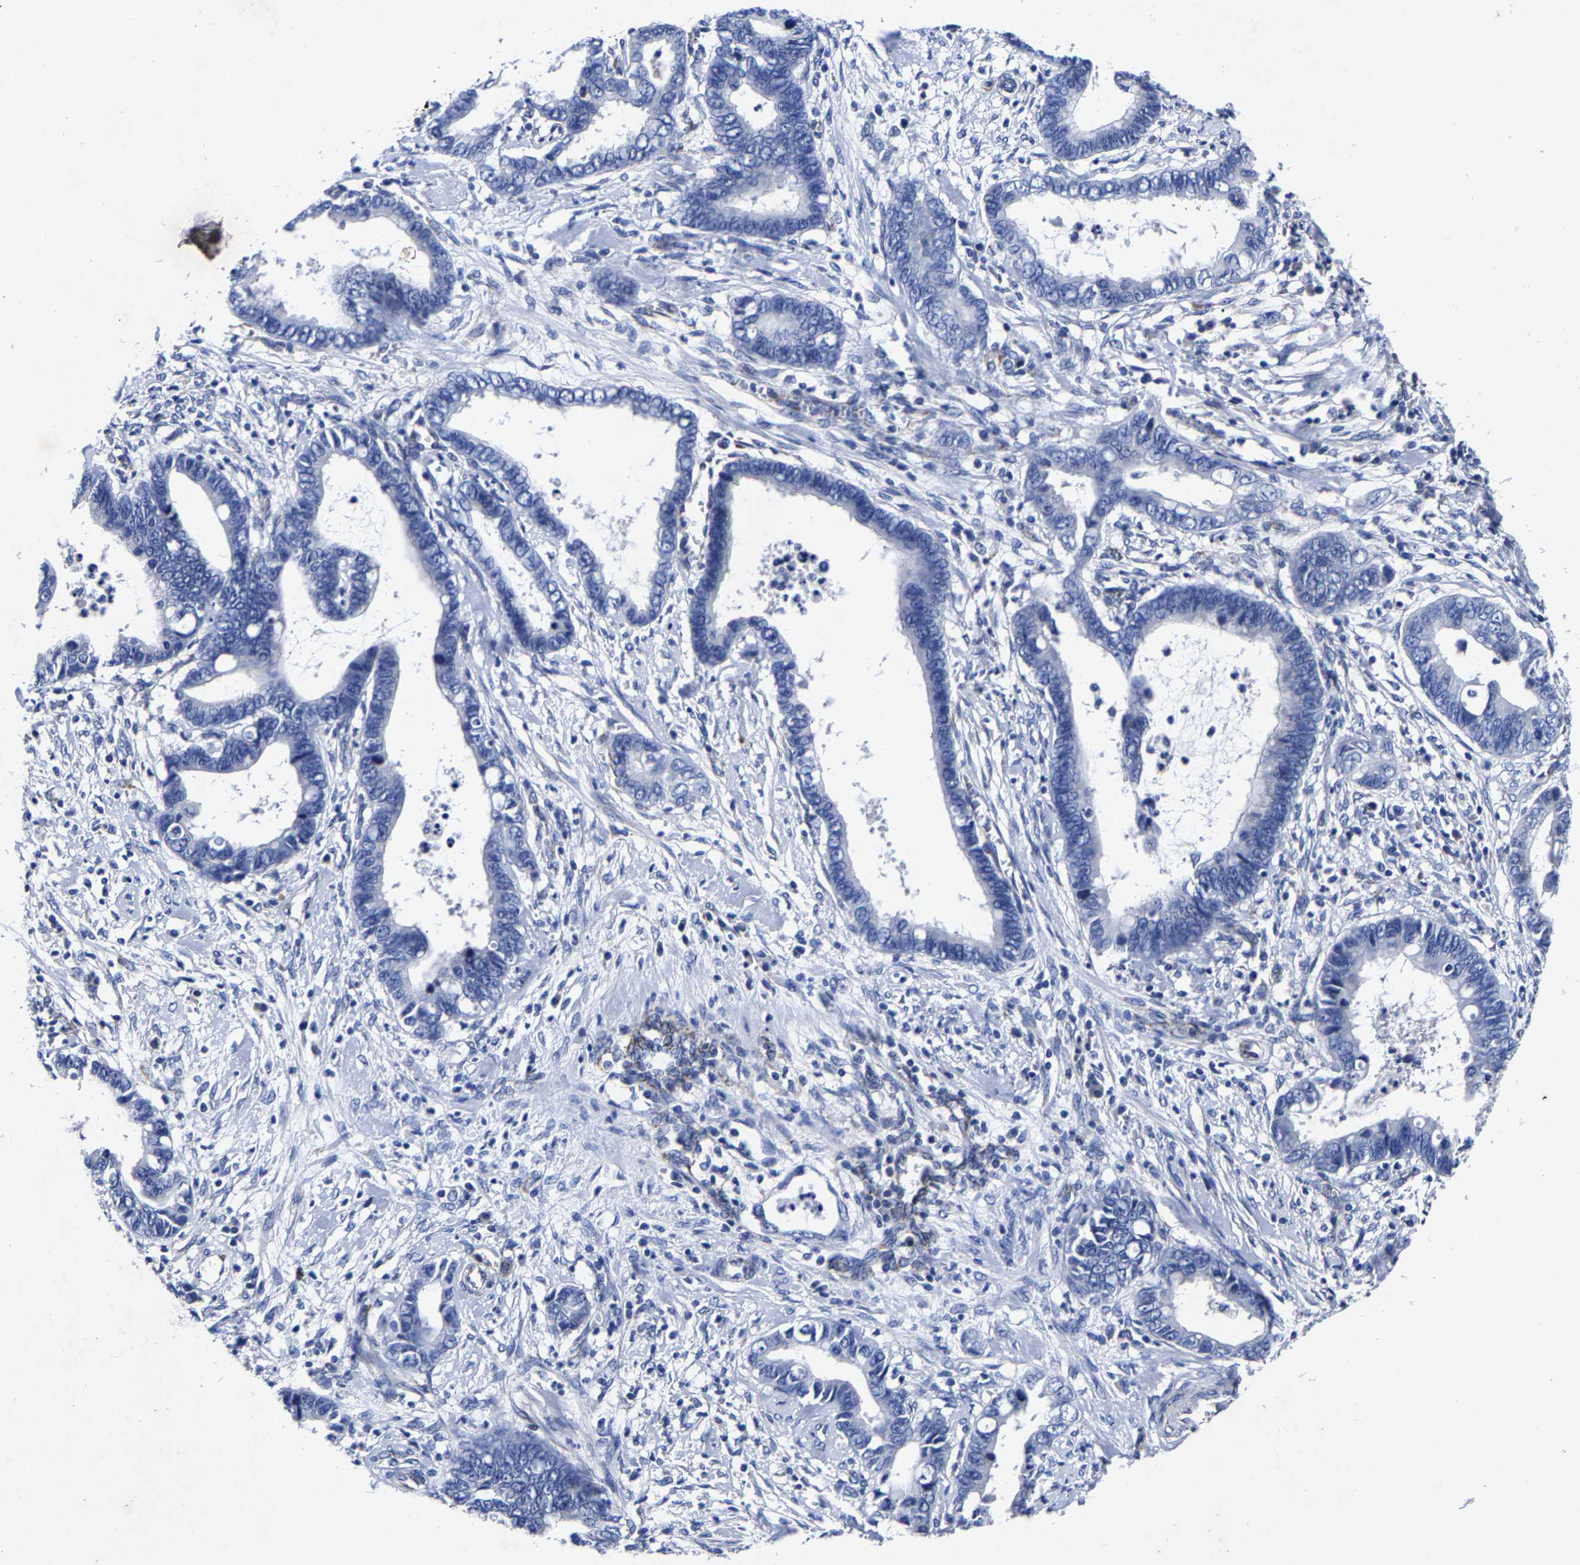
{"staining": {"intensity": "negative", "quantity": "none", "location": "none"}, "tissue": "cervical cancer", "cell_type": "Tumor cells", "image_type": "cancer", "snomed": [{"axis": "morphology", "description": "Adenocarcinoma, NOS"}, {"axis": "topography", "description": "Cervix"}], "caption": "DAB immunohistochemical staining of human cervical cancer demonstrates no significant positivity in tumor cells. (Stains: DAB (3,3'-diaminobenzidine) immunohistochemistry with hematoxylin counter stain, Microscopy: brightfield microscopy at high magnification).", "gene": "AASS", "patient": {"sex": "female", "age": 44}}